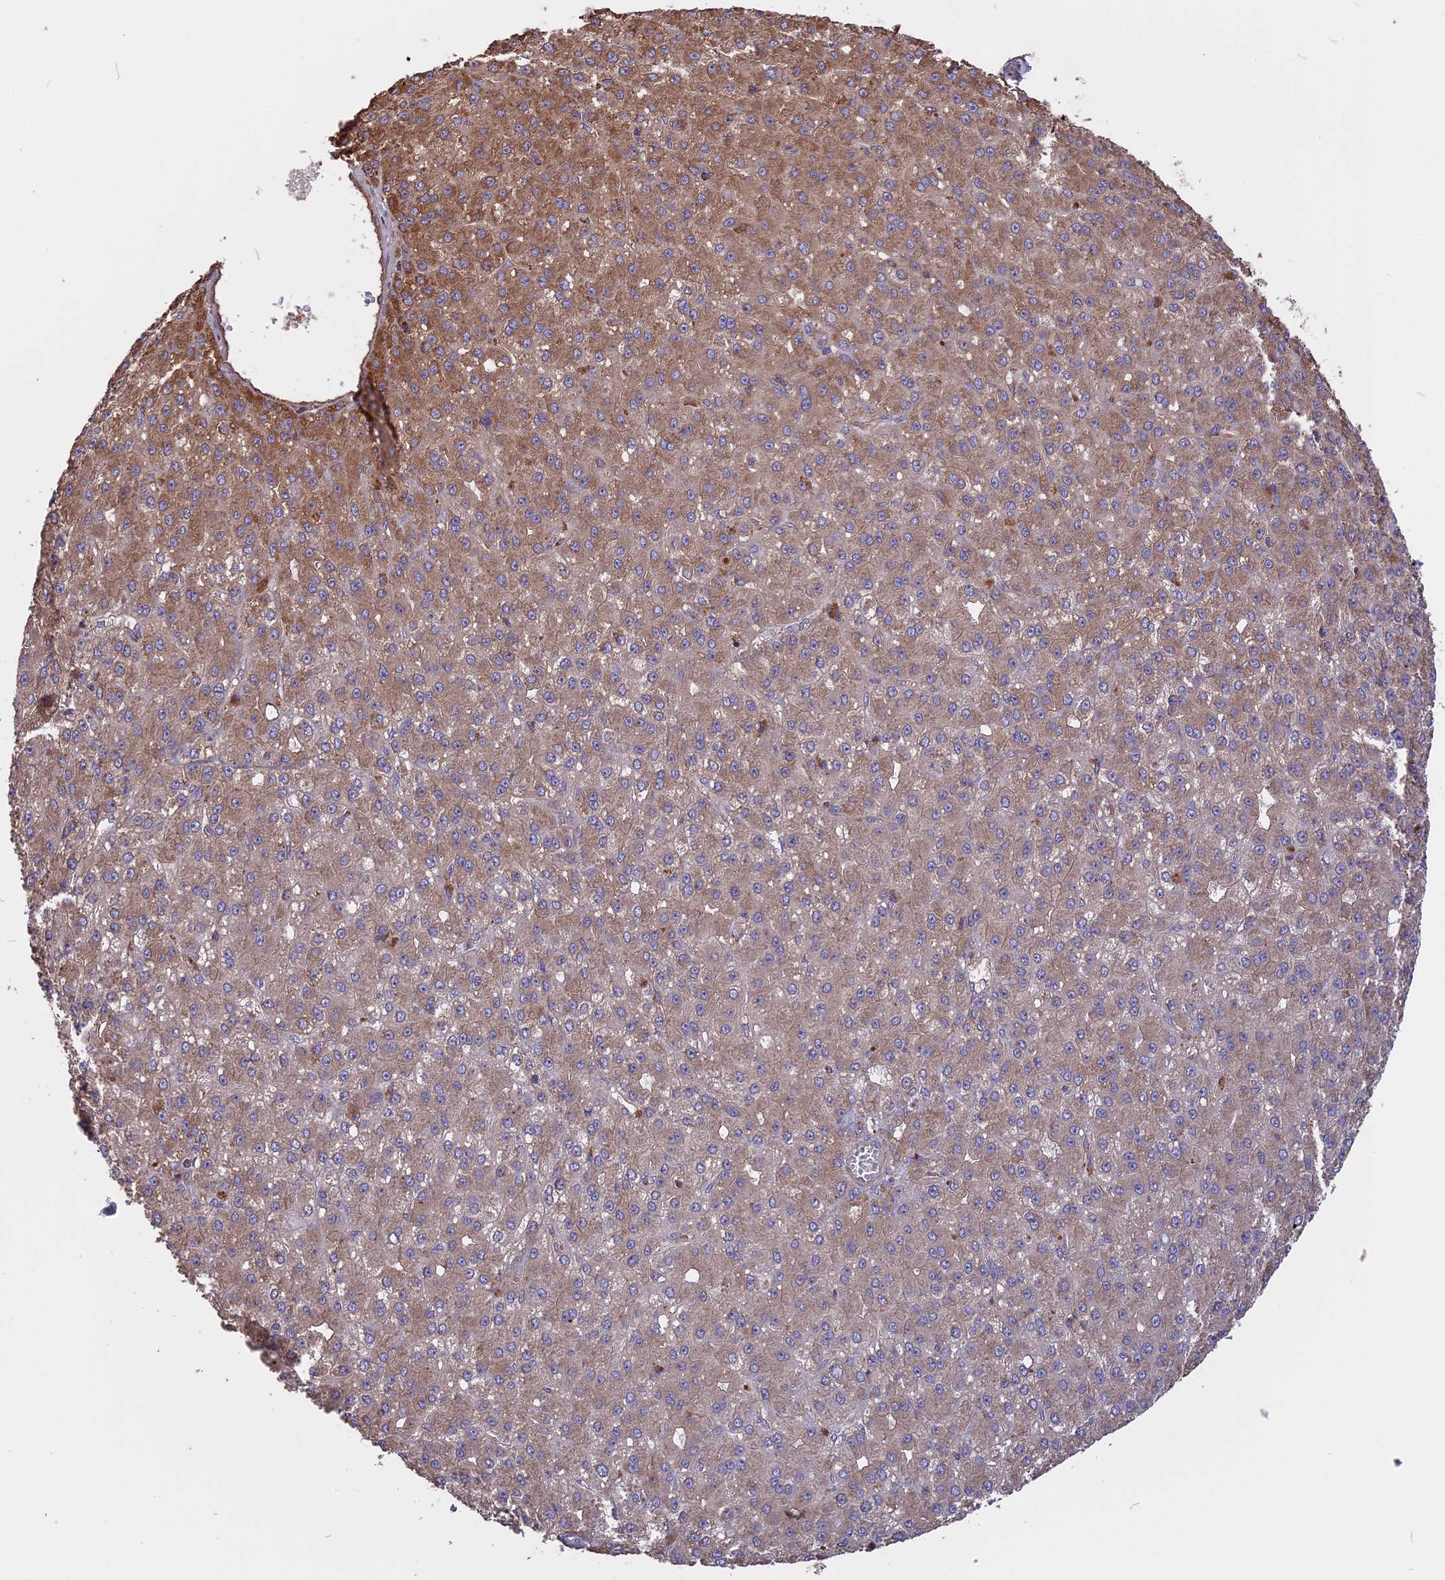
{"staining": {"intensity": "moderate", "quantity": "25%-75%", "location": "cytoplasmic/membranous"}, "tissue": "liver cancer", "cell_type": "Tumor cells", "image_type": "cancer", "snomed": [{"axis": "morphology", "description": "Carcinoma, Hepatocellular, NOS"}, {"axis": "topography", "description": "Liver"}], "caption": "Immunohistochemistry histopathology image of neoplastic tissue: human liver hepatocellular carcinoma stained using IHC shows medium levels of moderate protein expression localized specifically in the cytoplasmic/membranous of tumor cells, appearing as a cytoplasmic/membranous brown color.", "gene": "GAS8", "patient": {"sex": "male", "age": 67}}